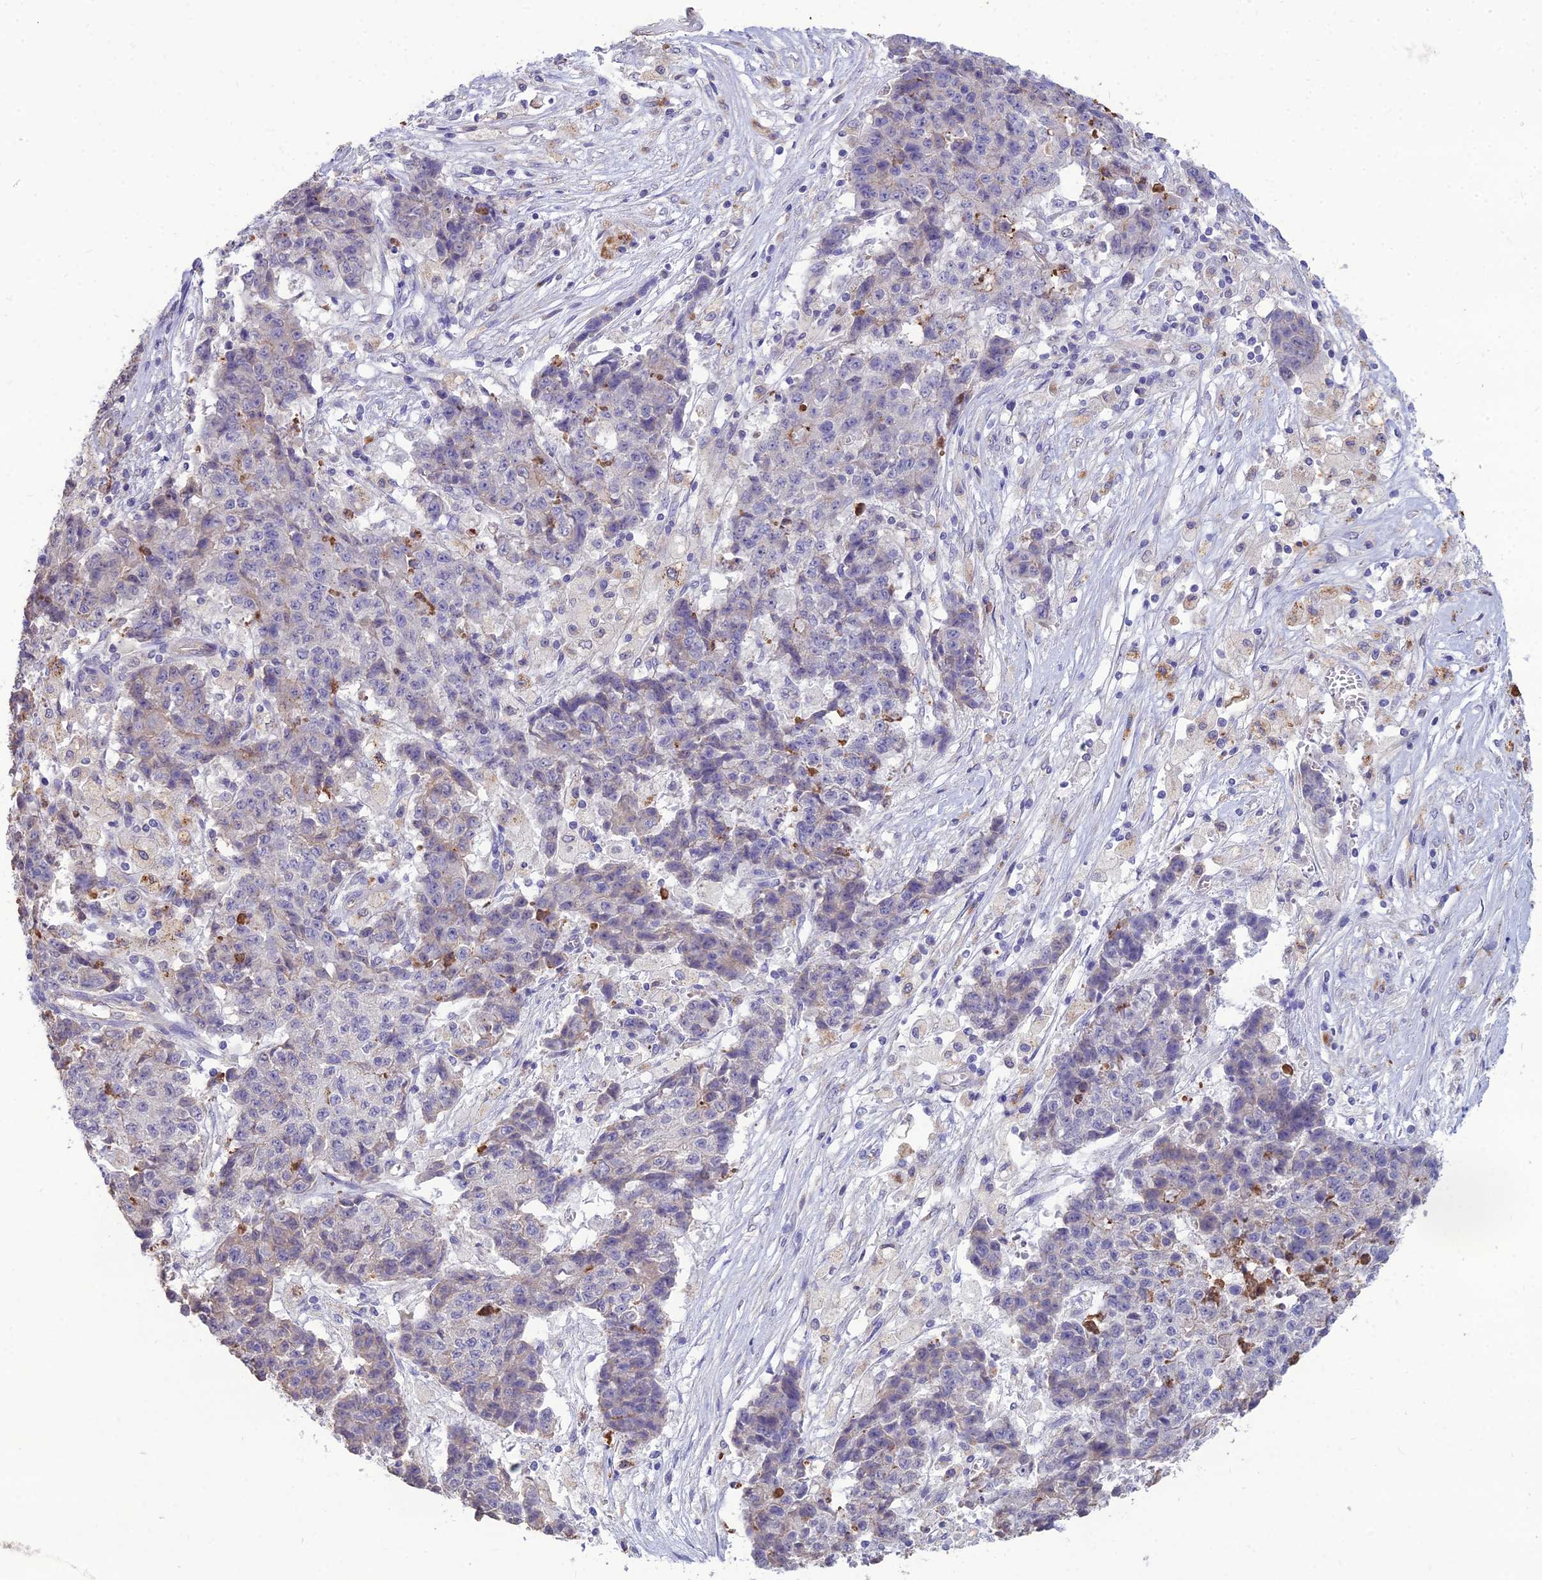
{"staining": {"intensity": "negative", "quantity": "none", "location": "none"}, "tissue": "ovarian cancer", "cell_type": "Tumor cells", "image_type": "cancer", "snomed": [{"axis": "morphology", "description": "Carcinoma, endometroid"}, {"axis": "topography", "description": "Ovary"}], "caption": "Tumor cells are negative for protein expression in human ovarian cancer (endometroid carcinoma). Nuclei are stained in blue.", "gene": "PCED1B", "patient": {"sex": "female", "age": 42}}